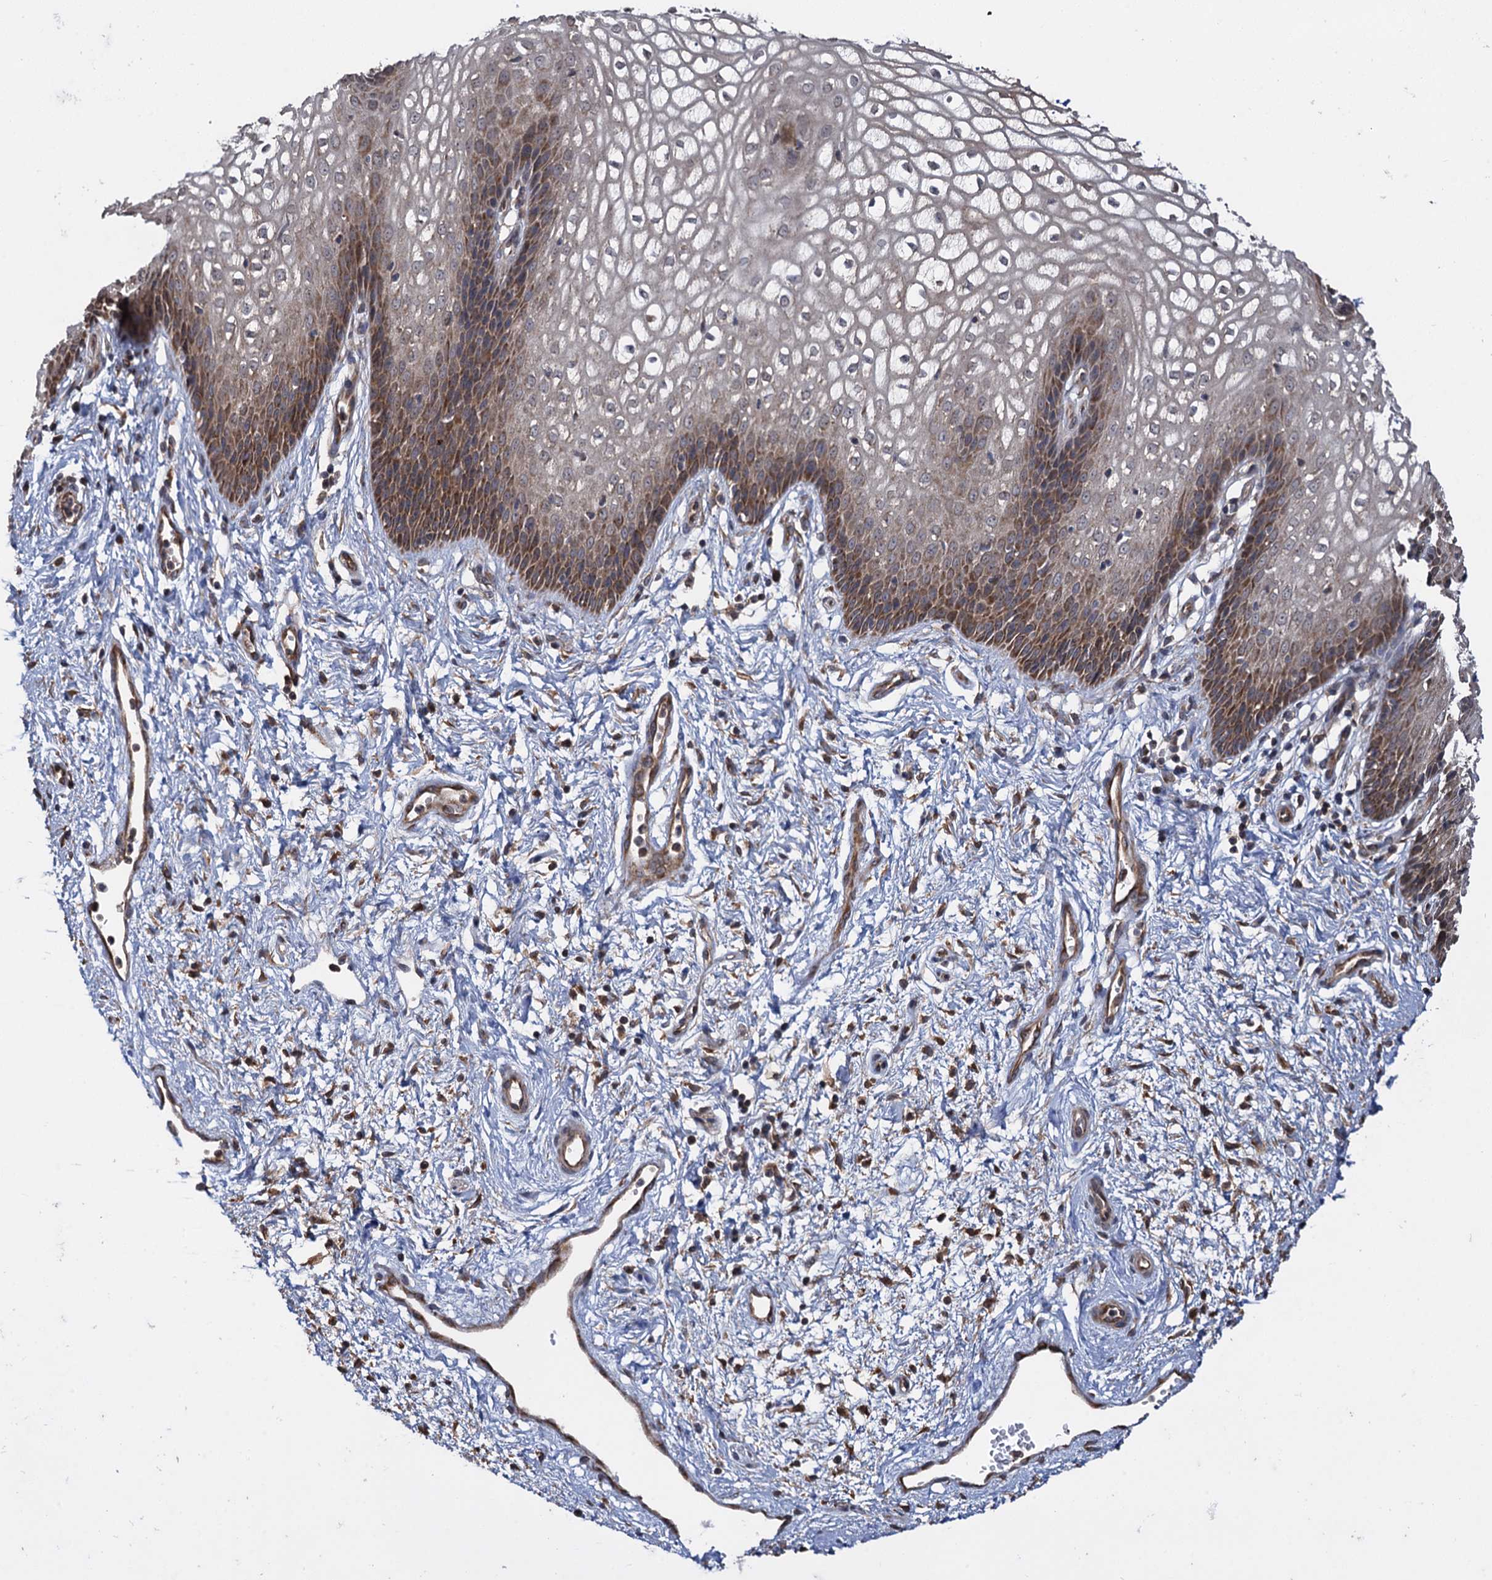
{"staining": {"intensity": "moderate", "quantity": ">75%", "location": "cytoplasmic/membranous"}, "tissue": "vagina", "cell_type": "Squamous epithelial cells", "image_type": "normal", "snomed": [{"axis": "morphology", "description": "Normal tissue, NOS"}, {"axis": "topography", "description": "Vagina"}], "caption": "Vagina stained with immunohistochemistry demonstrates moderate cytoplasmic/membranous staining in approximately >75% of squamous epithelial cells. The staining was performed using DAB, with brown indicating positive protein expression. Nuclei are stained blue with hematoxylin.", "gene": "HAUS1", "patient": {"sex": "female", "age": 34}}